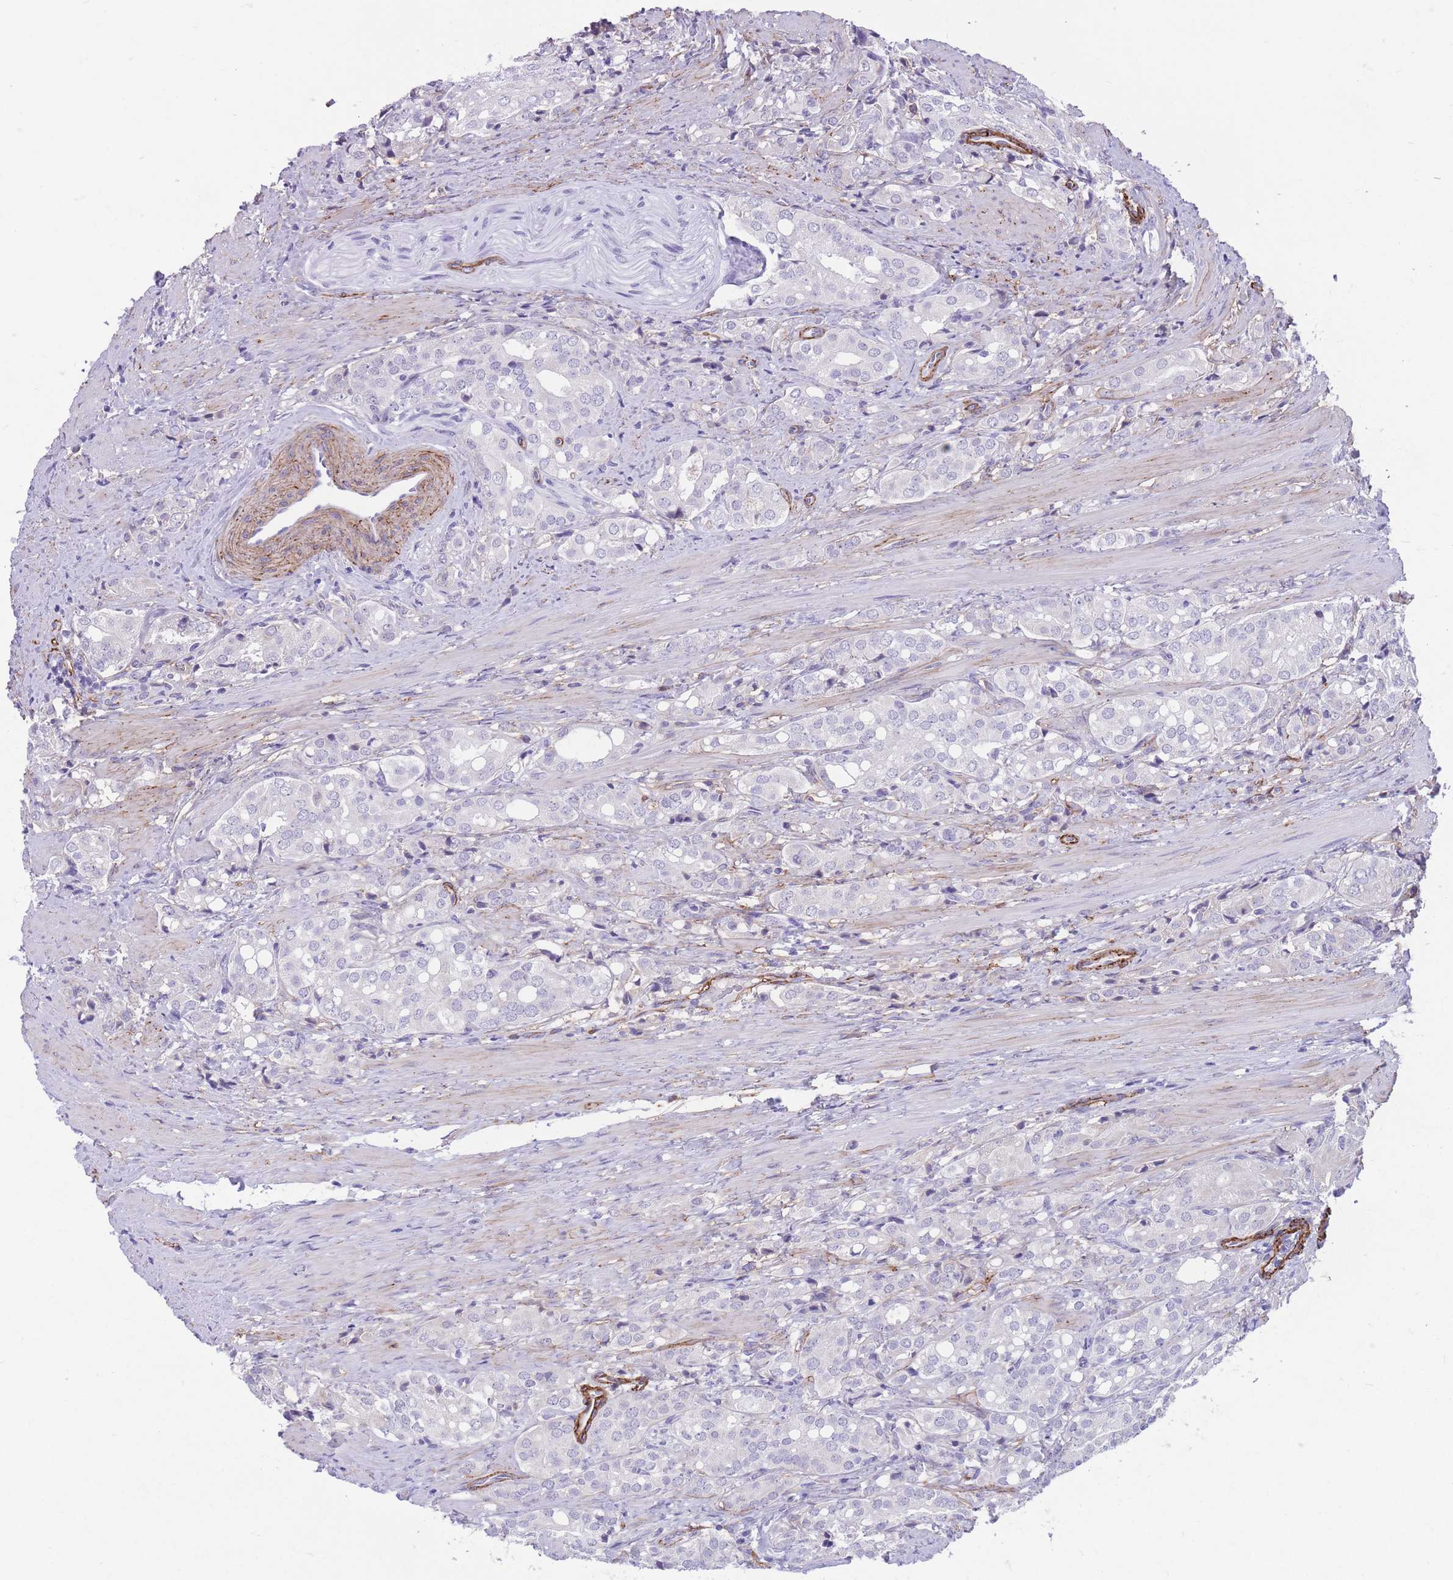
{"staining": {"intensity": "negative", "quantity": "none", "location": "none"}, "tissue": "prostate cancer", "cell_type": "Tumor cells", "image_type": "cancer", "snomed": [{"axis": "morphology", "description": "Adenocarcinoma, High grade"}, {"axis": "topography", "description": "Prostate"}], "caption": "Tumor cells are negative for brown protein staining in prostate high-grade adenocarcinoma. Nuclei are stained in blue.", "gene": "DPYD", "patient": {"sex": "male", "age": 71}}